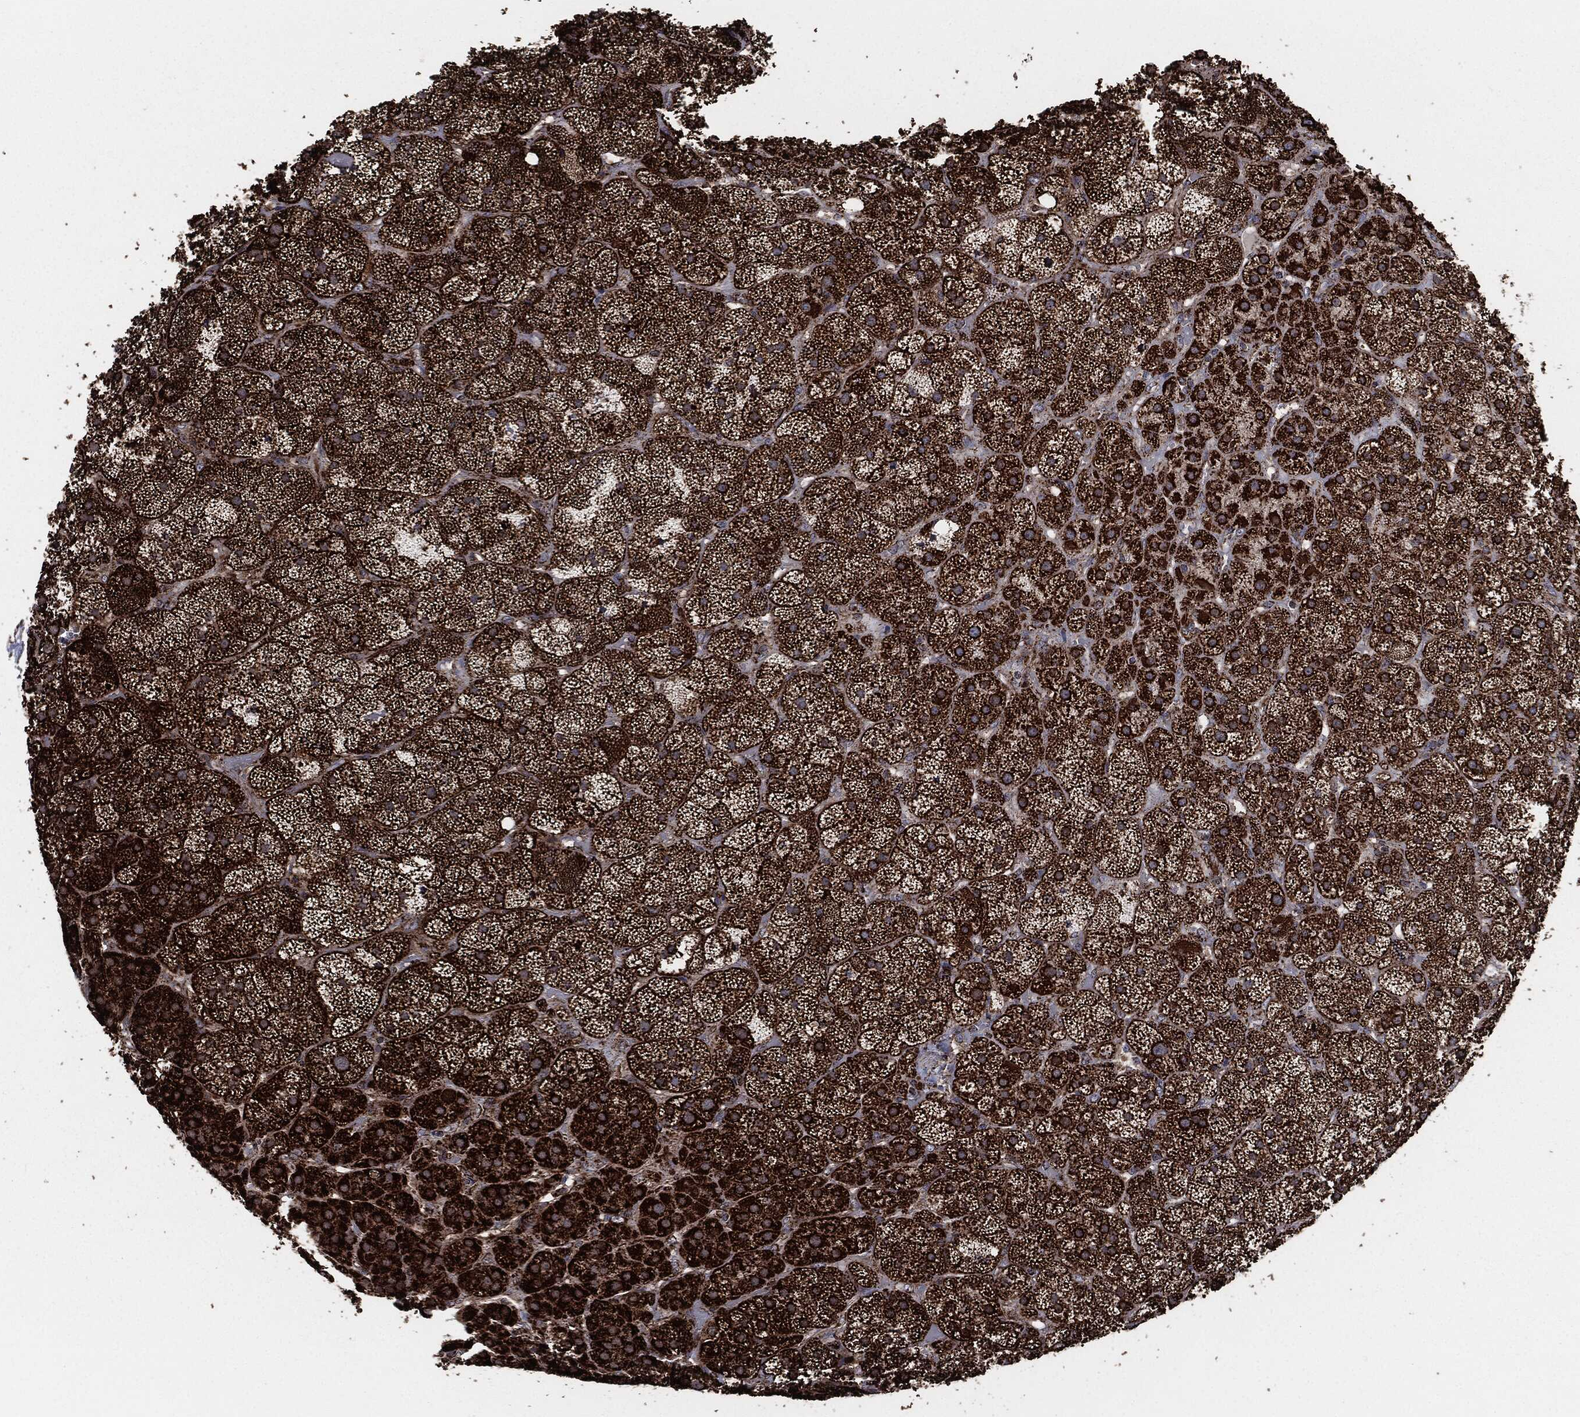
{"staining": {"intensity": "strong", "quantity": ">75%", "location": "cytoplasmic/membranous"}, "tissue": "adrenal gland", "cell_type": "Glandular cells", "image_type": "normal", "snomed": [{"axis": "morphology", "description": "Normal tissue, NOS"}, {"axis": "topography", "description": "Adrenal gland"}], "caption": "Protein positivity by immunohistochemistry (IHC) exhibits strong cytoplasmic/membranous positivity in about >75% of glandular cells in benign adrenal gland. The staining is performed using DAB (3,3'-diaminobenzidine) brown chromogen to label protein expression. The nuclei are counter-stained blue using hematoxylin.", "gene": "FH", "patient": {"sex": "male", "age": 57}}